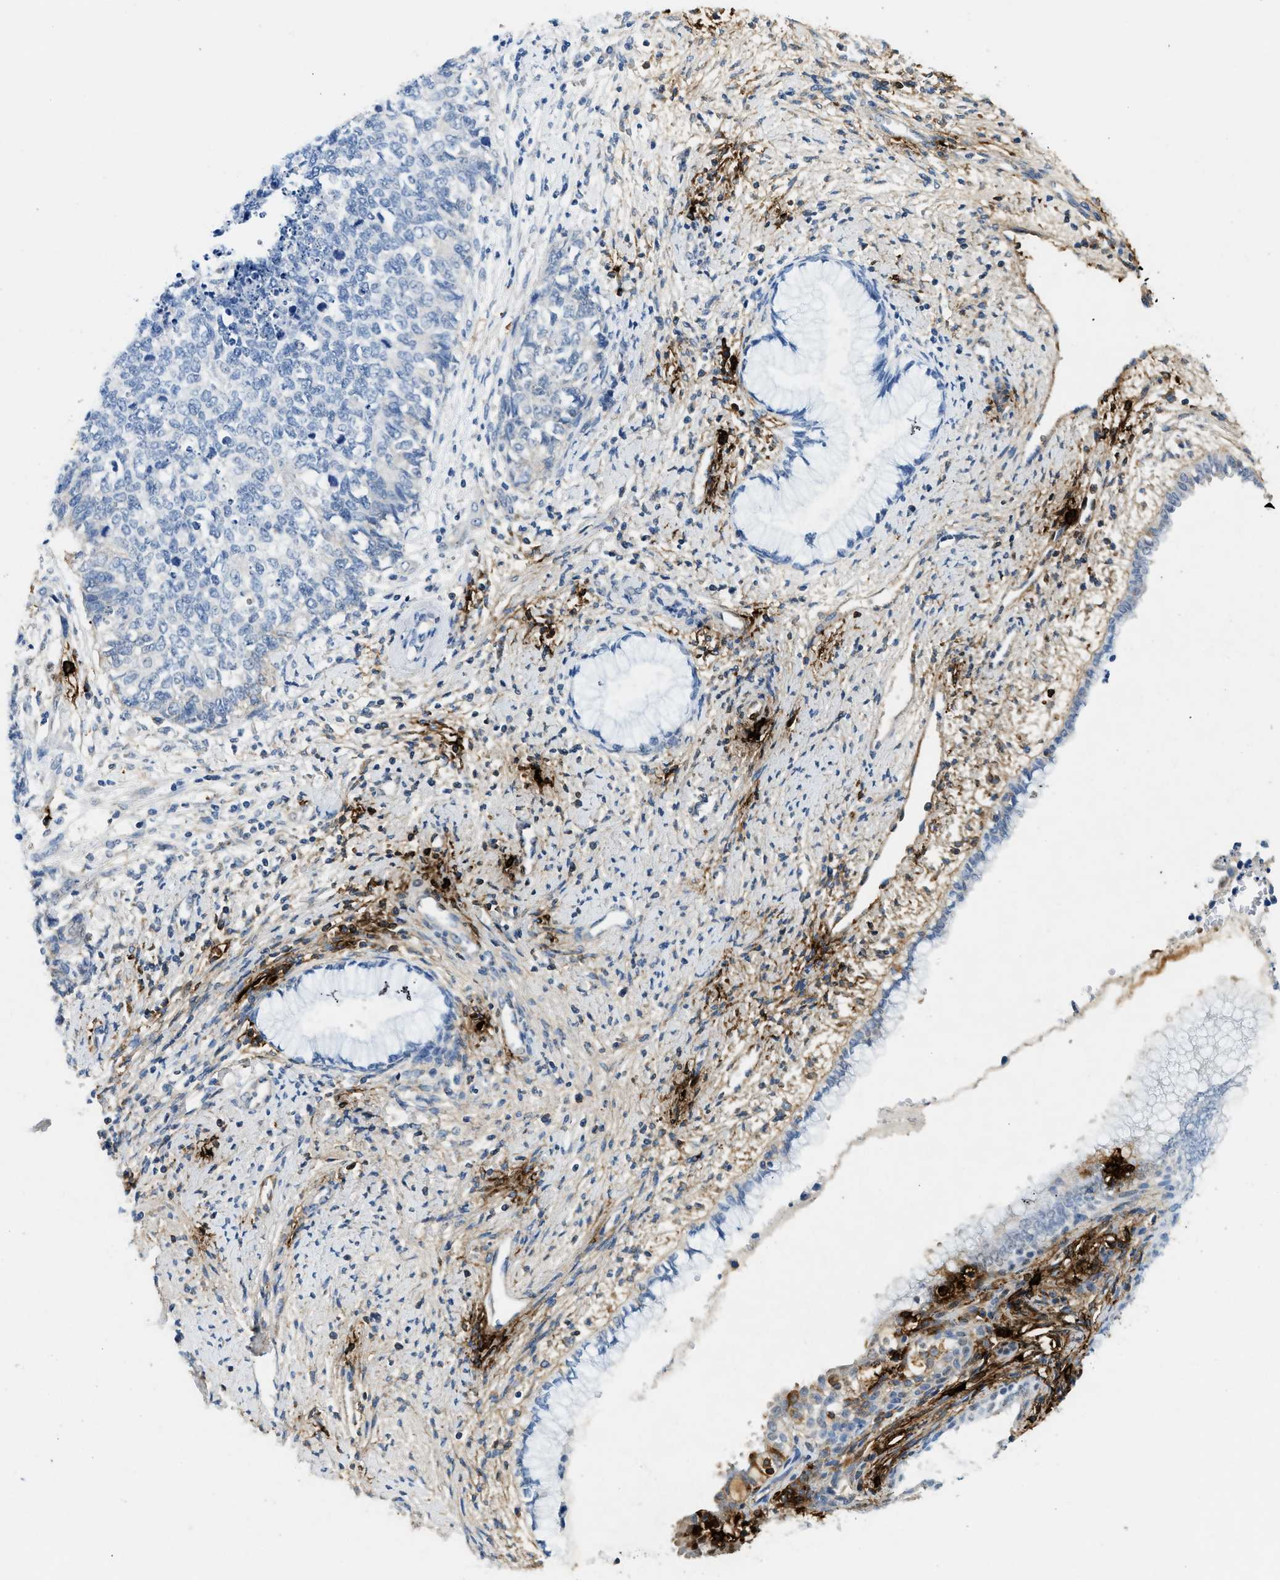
{"staining": {"intensity": "negative", "quantity": "none", "location": "none"}, "tissue": "cervical cancer", "cell_type": "Tumor cells", "image_type": "cancer", "snomed": [{"axis": "morphology", "description": "Squamous cell carcinoma, NOS"}, {"axis": "topography", "description": "Cervix"}], "caption": "The image shows no significant positivity in tumor cells of squamous cell carcinoma (cervical). (IHC, brightfield microscopy, high magnification).", "gene": "TPSAB1", "patient": {"sex": "female", "age": 63}}